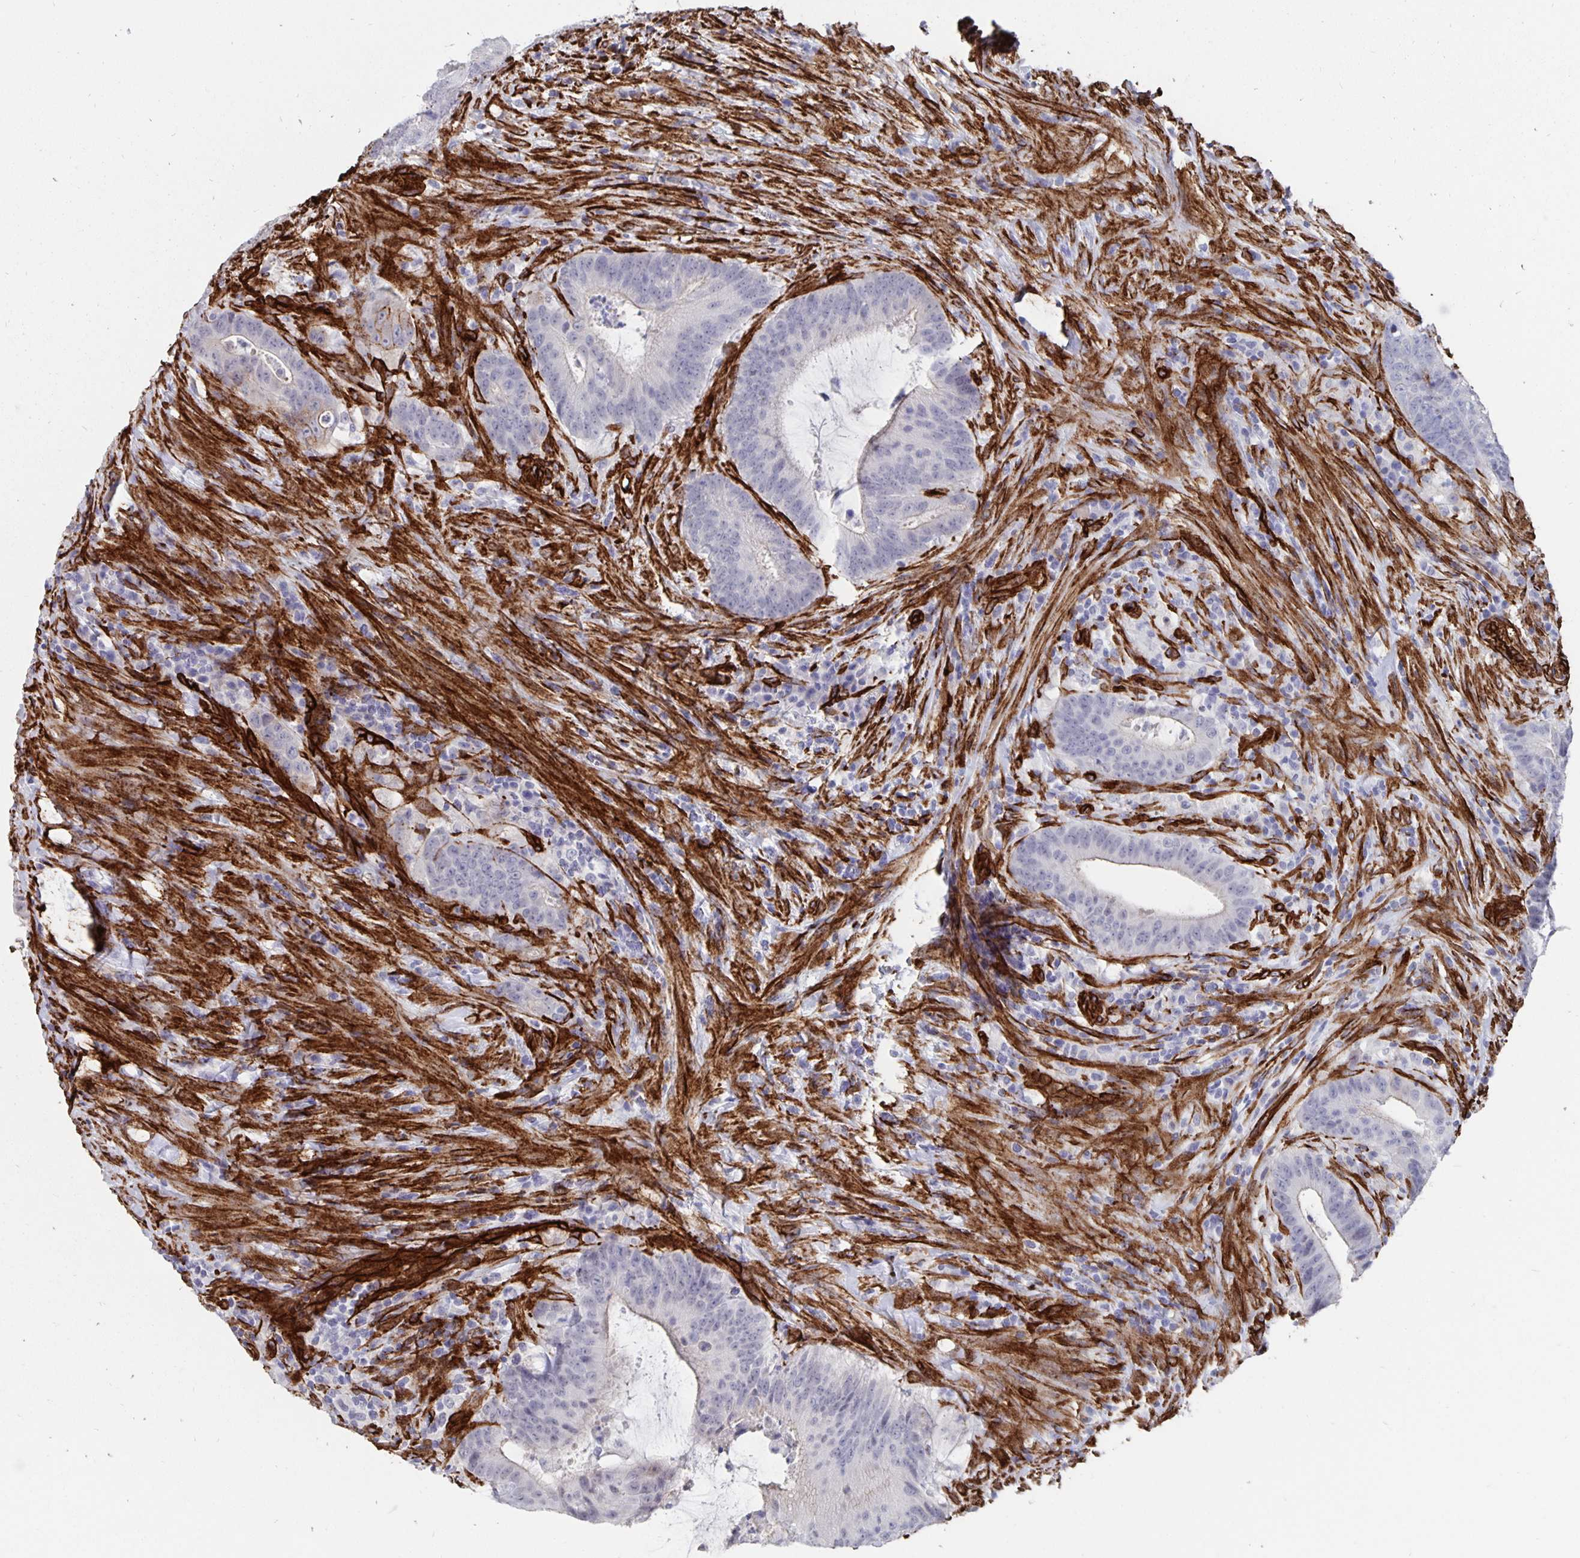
{"staining": {"intensity": "negative", "quantity": "none", "location": "none"}, "tissue": "colorectal cancer", "cell_type": "Tumor cells", "image_type": "cancer", "snomed": [{"axis": "morphology", "description": "Adenocarcinoma, NOS"}, {"axis": "topography", "description": "Colon"}], "caption": "Protein analysis of adenocarcinoma (colorectal) reveals no significant positivity in tumor cells.", "gene": "DCHS2", "patient": {"sex": "female", "age": 43}}